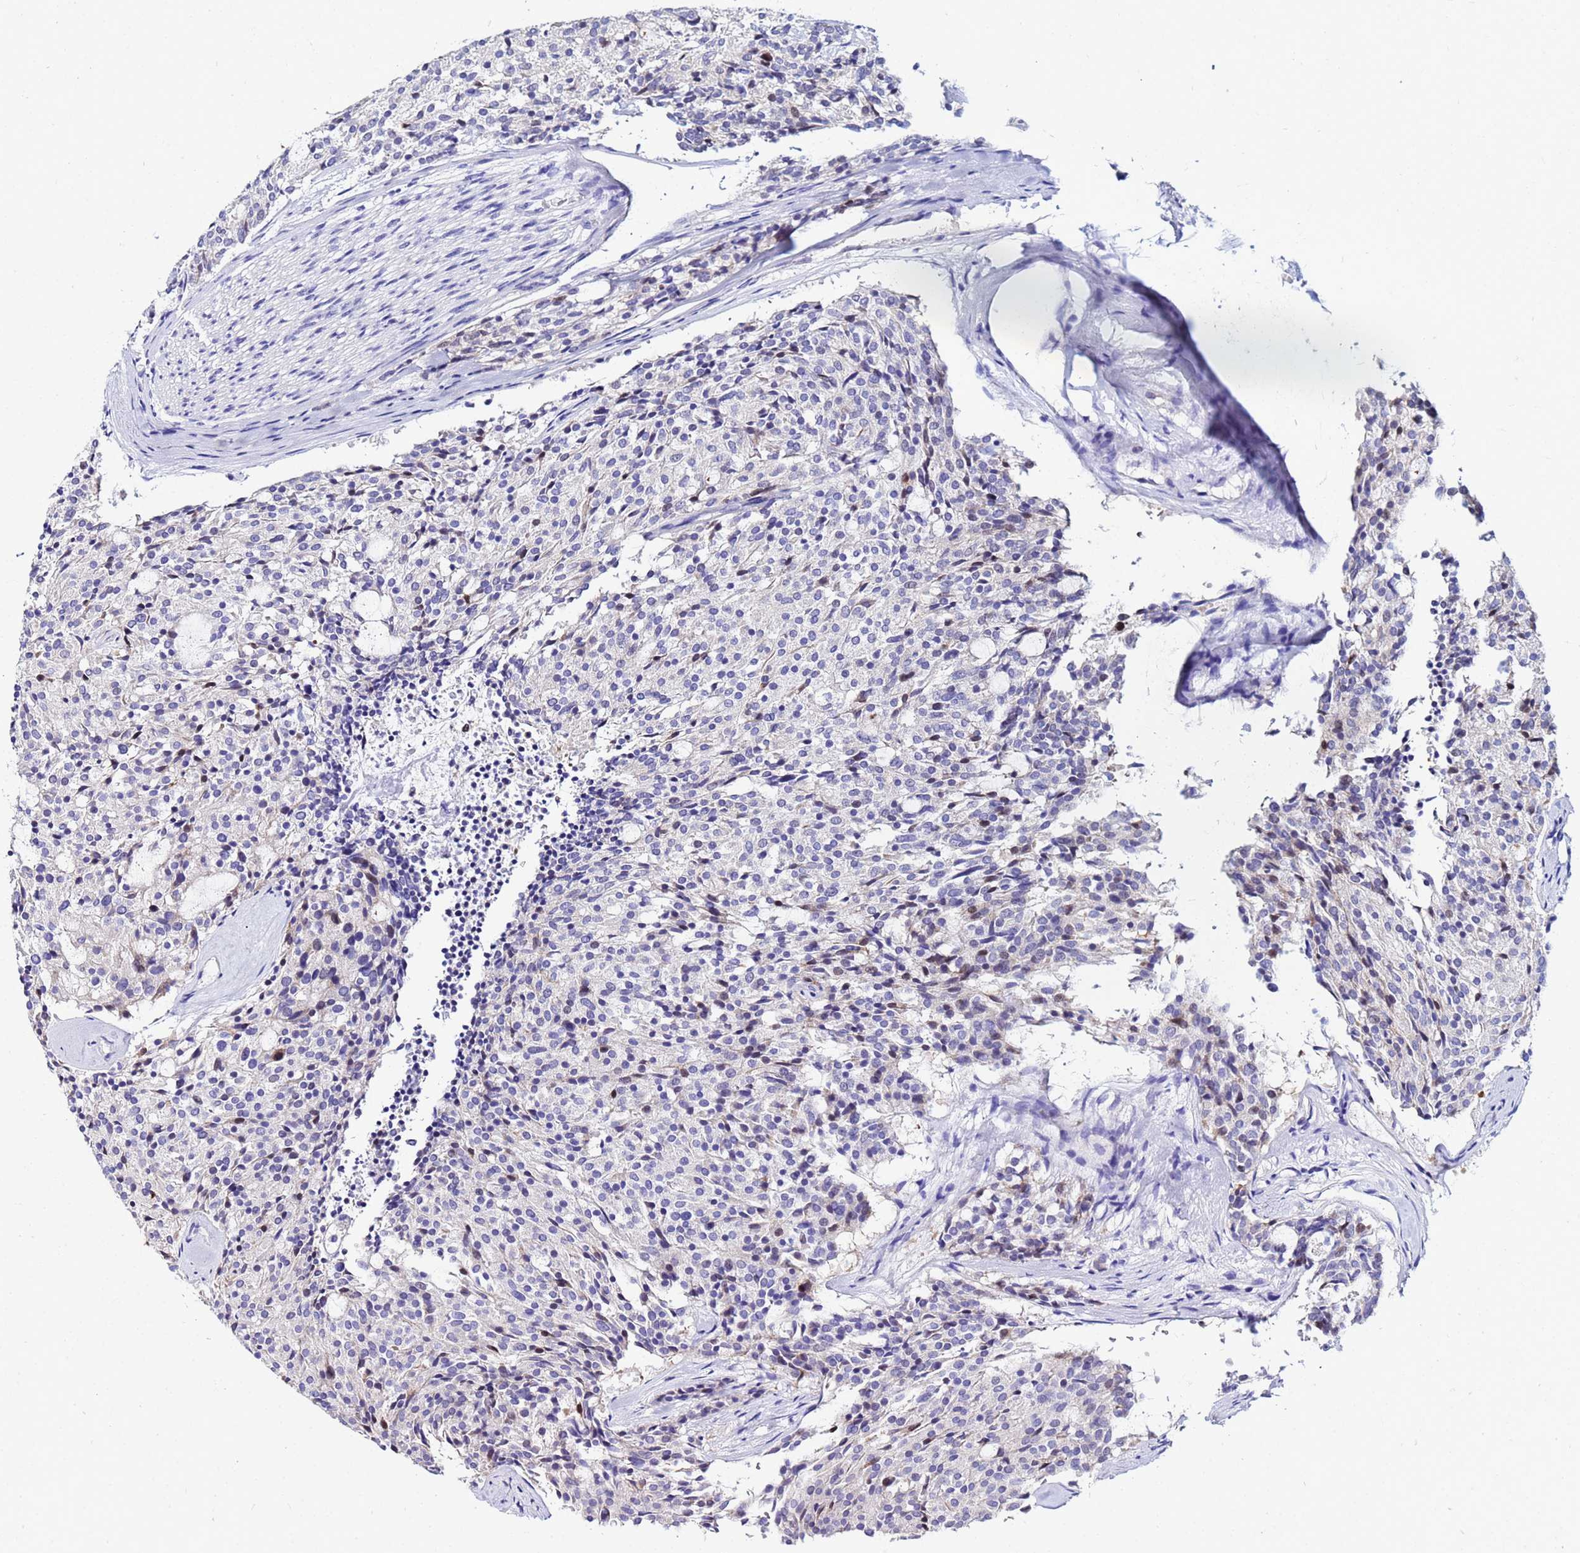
{"staining": {"intensity": "negative", "quantity": "none", "location": "none"}, "tissue": "carcinoid", "cell_type": "Tumor cells", "image_type": "cancer", "snomed": [{"axis": "morphology", "description": "Carcinoid, malignant, NOS"}, {"axis": "topography", "description": "Pancreas"}], "caption": "Tumor cells are negative for protein expression in human malignant carcinoid. (DAB (3,3'-diaminobenzidine) immunohistochemistry (IHC) with hematoxylin counter stain).", "gene": "PPP1R14C", "patient": {"sex": "female", "age": 54}}